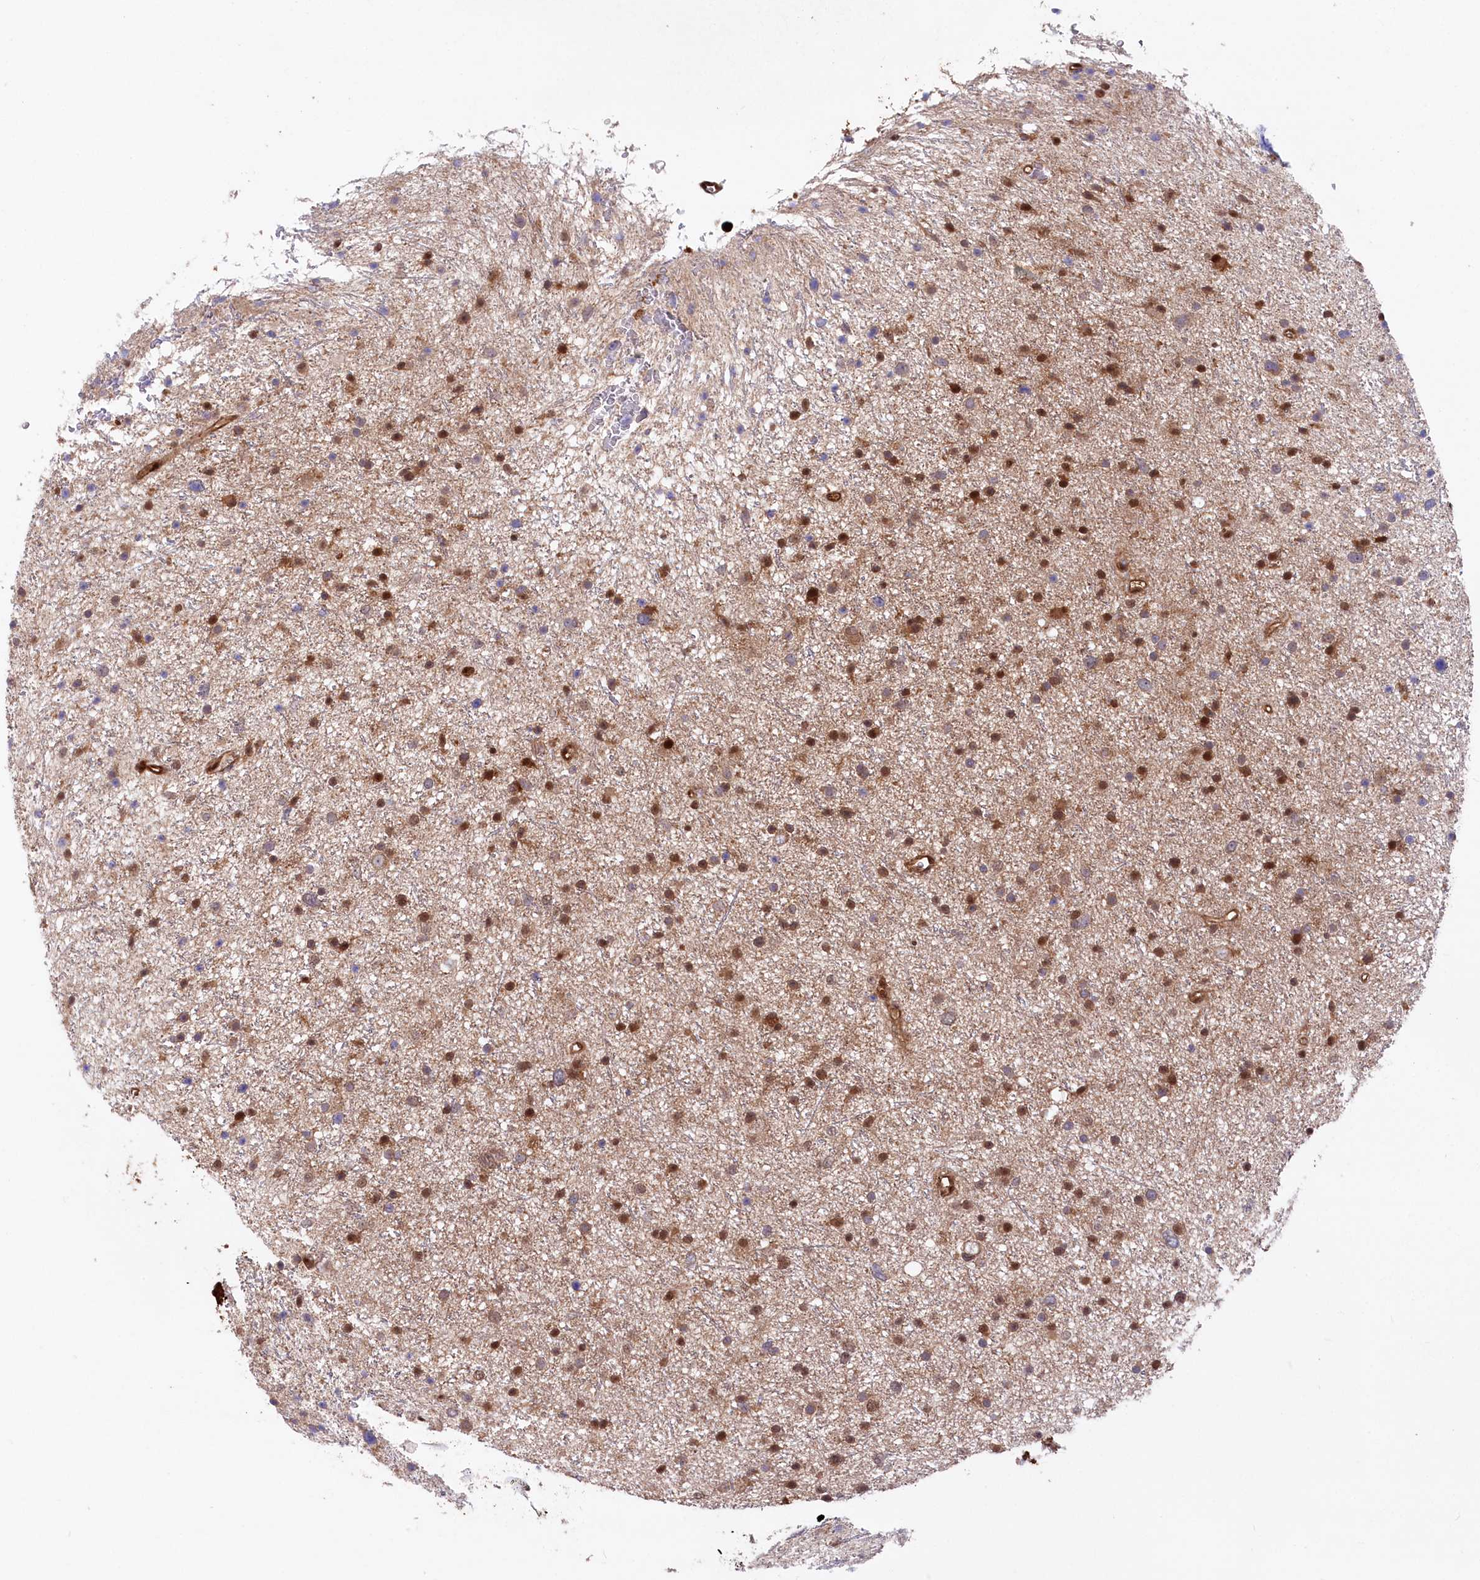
{"staining": {"intensity": "moderate", "quantity": "25%-75%", "location": "cytoplasmic/membranous,nuclear"}, "tissue": "glioma", "cell_type": "Tumor cells", "image_type": "cancer", "snomed": [{"axis": "morphology", "description": "Glioma, malignant, Low grade"}, {"axis": "topography", "description": "Cerebral cortex"}], "caption": "Protein staining of low-grade glioma (malignant) tissue shows moderate cytoplasmic/membranous and nuclear expression in about 25%-75% of tumor cells.", "gene": "LSG1", "patient": {"sex": "female", "age": 39}}